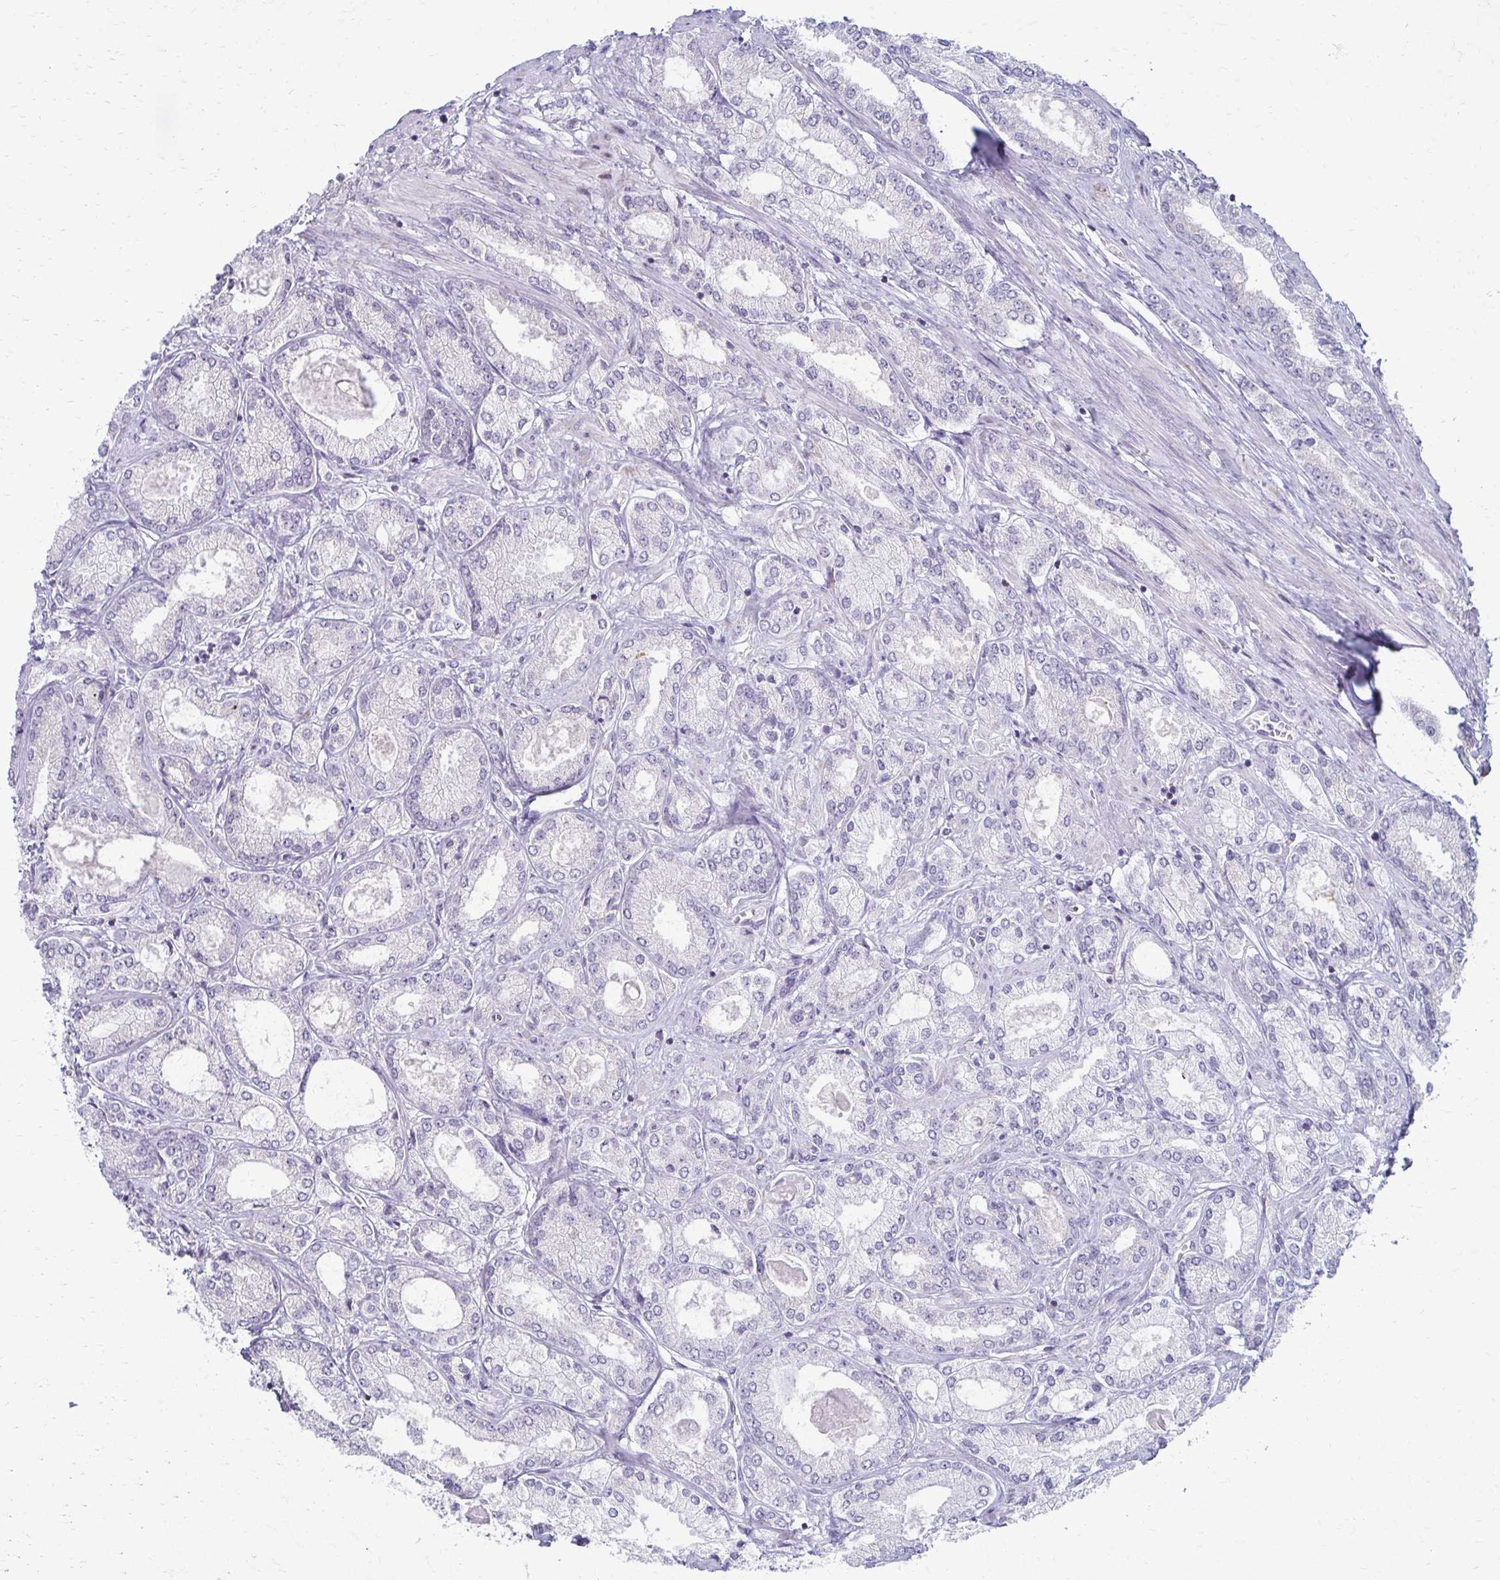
{"staining": {"intensity": "negative", "quantity": "none", "location": "none"}, "tissue": "prostate cancer", "cell_type": "Tumor cells", "image_type": "cancer", "snomed": [{"axis": "morphology", "description": "Adenocarcinoma, High grade"}, {"axis": "topography", "description": "Prostate"}], "caption": "This is an immunohistochemistry (IHC) micrograph of prostate cancer. There is no staining in tumor cells.", "gene": "FCGR2B", "patient": {"sex": "male", "age": 68}}